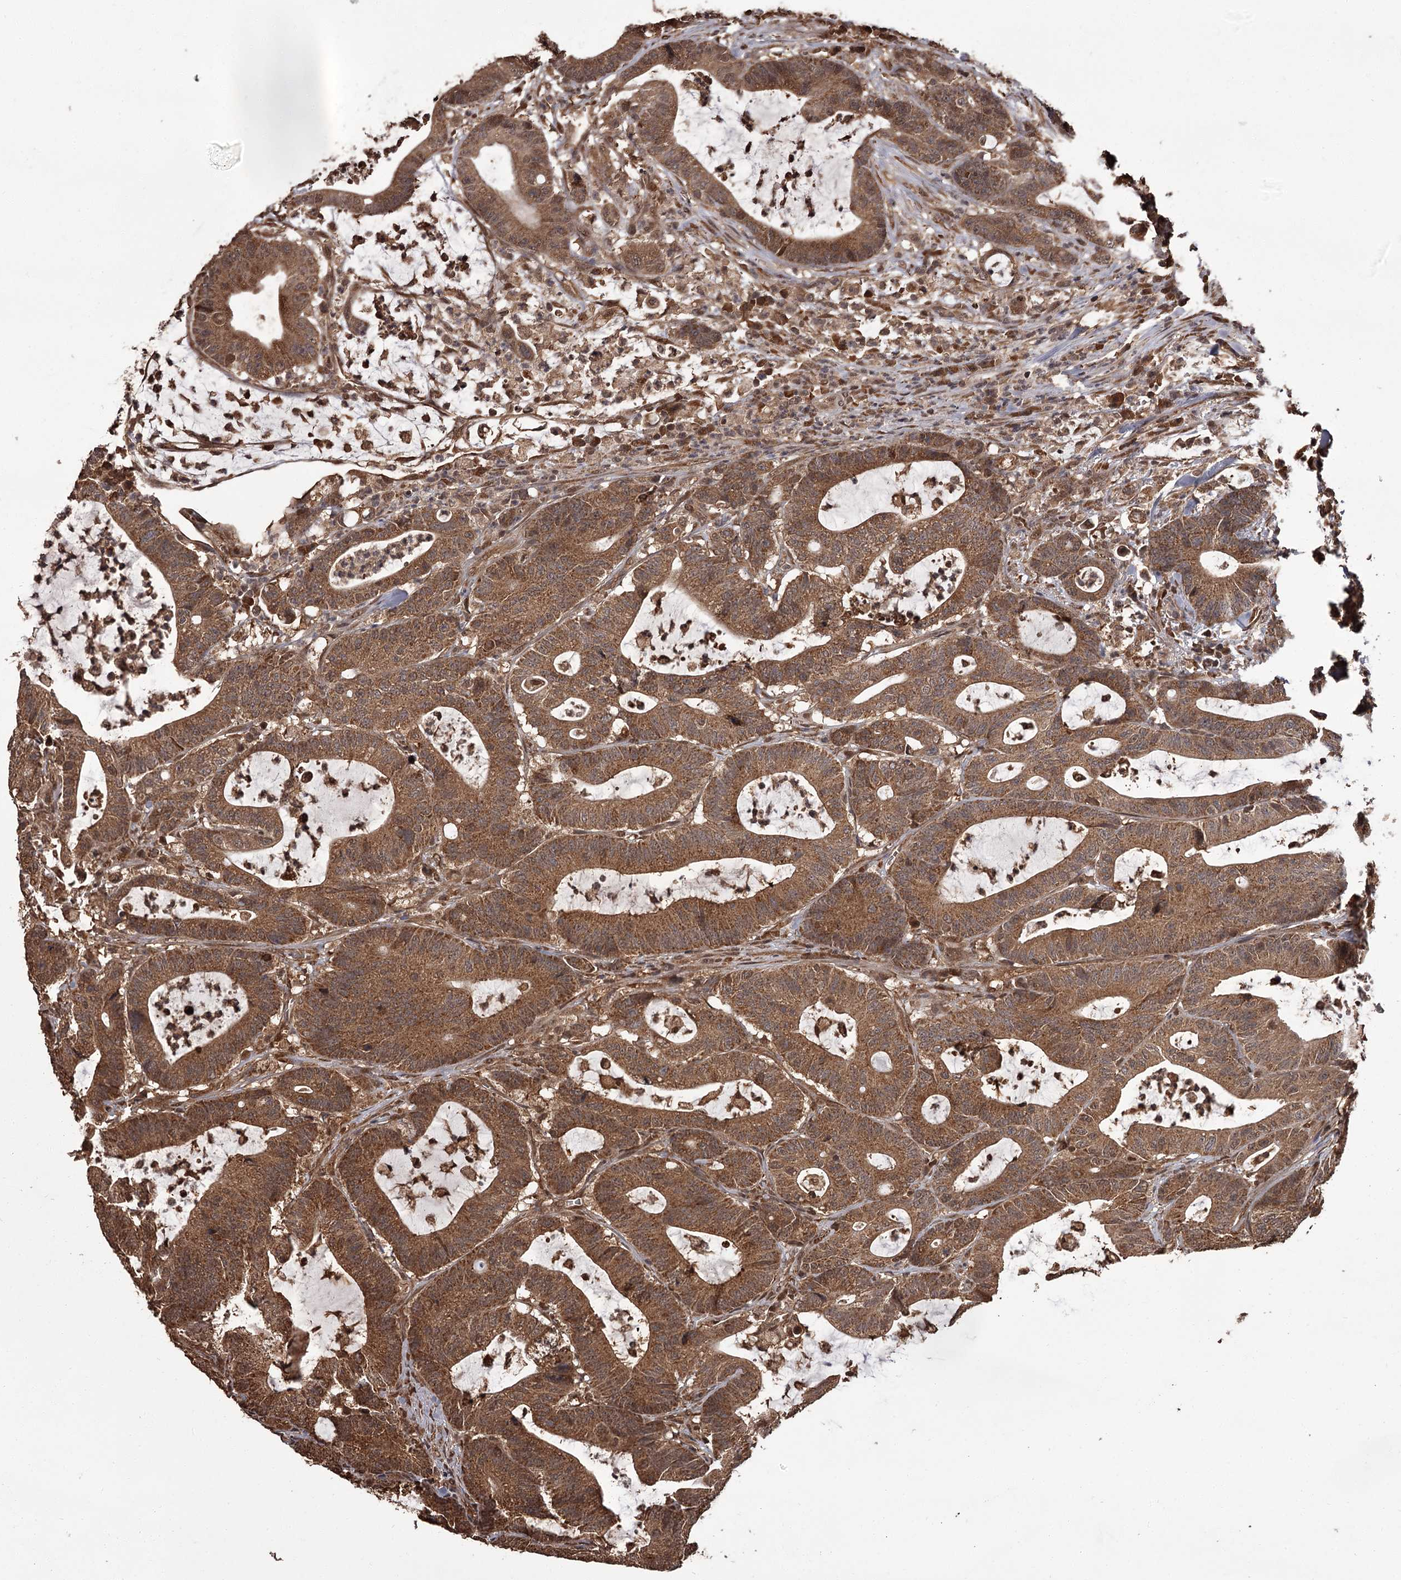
{"staining": {"intensity": "strong", "quantity": ">75%", "location": "cytoplasmic/membranous"}, "tissue": "colorectal cancer", "cell_type": "Tumor cells", "image_type": "cancer", "snomed": [{"axis": "morphology", "description": "Adenocarcinoma, NOS"}, {"axis": "topography", "description": "Colon"}], "caption": "Colorectal cancer (adenocarcinoma) stained with a brown dye demonstrates strong cytoplasmic/membranous positive expression in about >75% of tumor cells.", "gene": "NPRL2", "patient": {"sex": "female", "age": 84}}